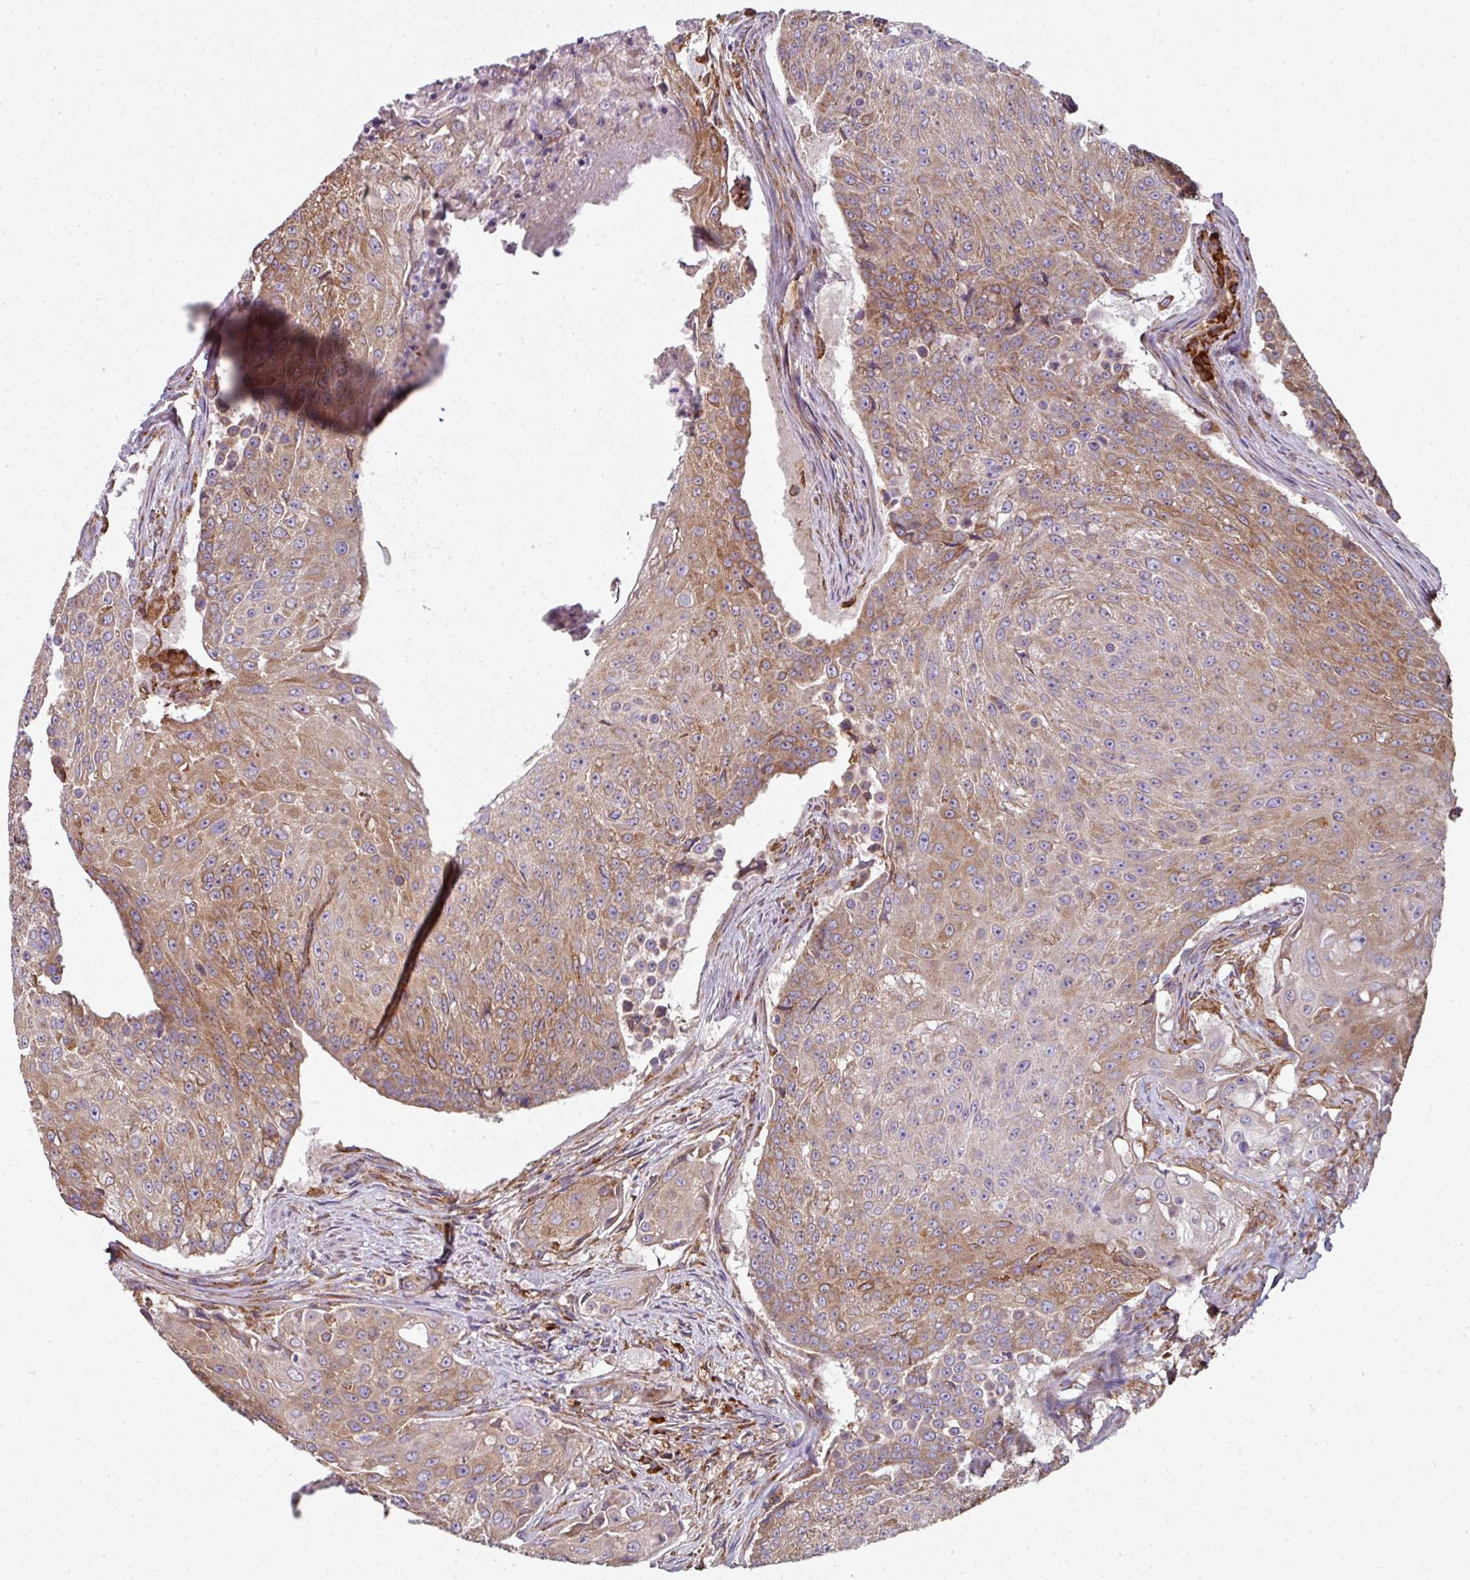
{"staining": {"intensity": "moderate", "quantity": "25%-75%", "location": "cytoplasmic/membranous"}, "tissue": "urothelial cancer", "cell_type": "Tumor cells", "image_type": "cancer", "snomed": [{"axis": "morphology", "description": "Urothelial carcinoma, High grade"}, {"axis": "topography", "description": "Urinary bladder"}], "caption": "This photomicrograph reveals urothelial cancer stained with immunohistochemistry to label a protein in brown. The cytoplasmic/membranous of tumor cells show moderate positivity for the protein. Nuclei are counter-stained blue.", "gene": "FAT4", "patient": {"sex": "female", "age": 63}}